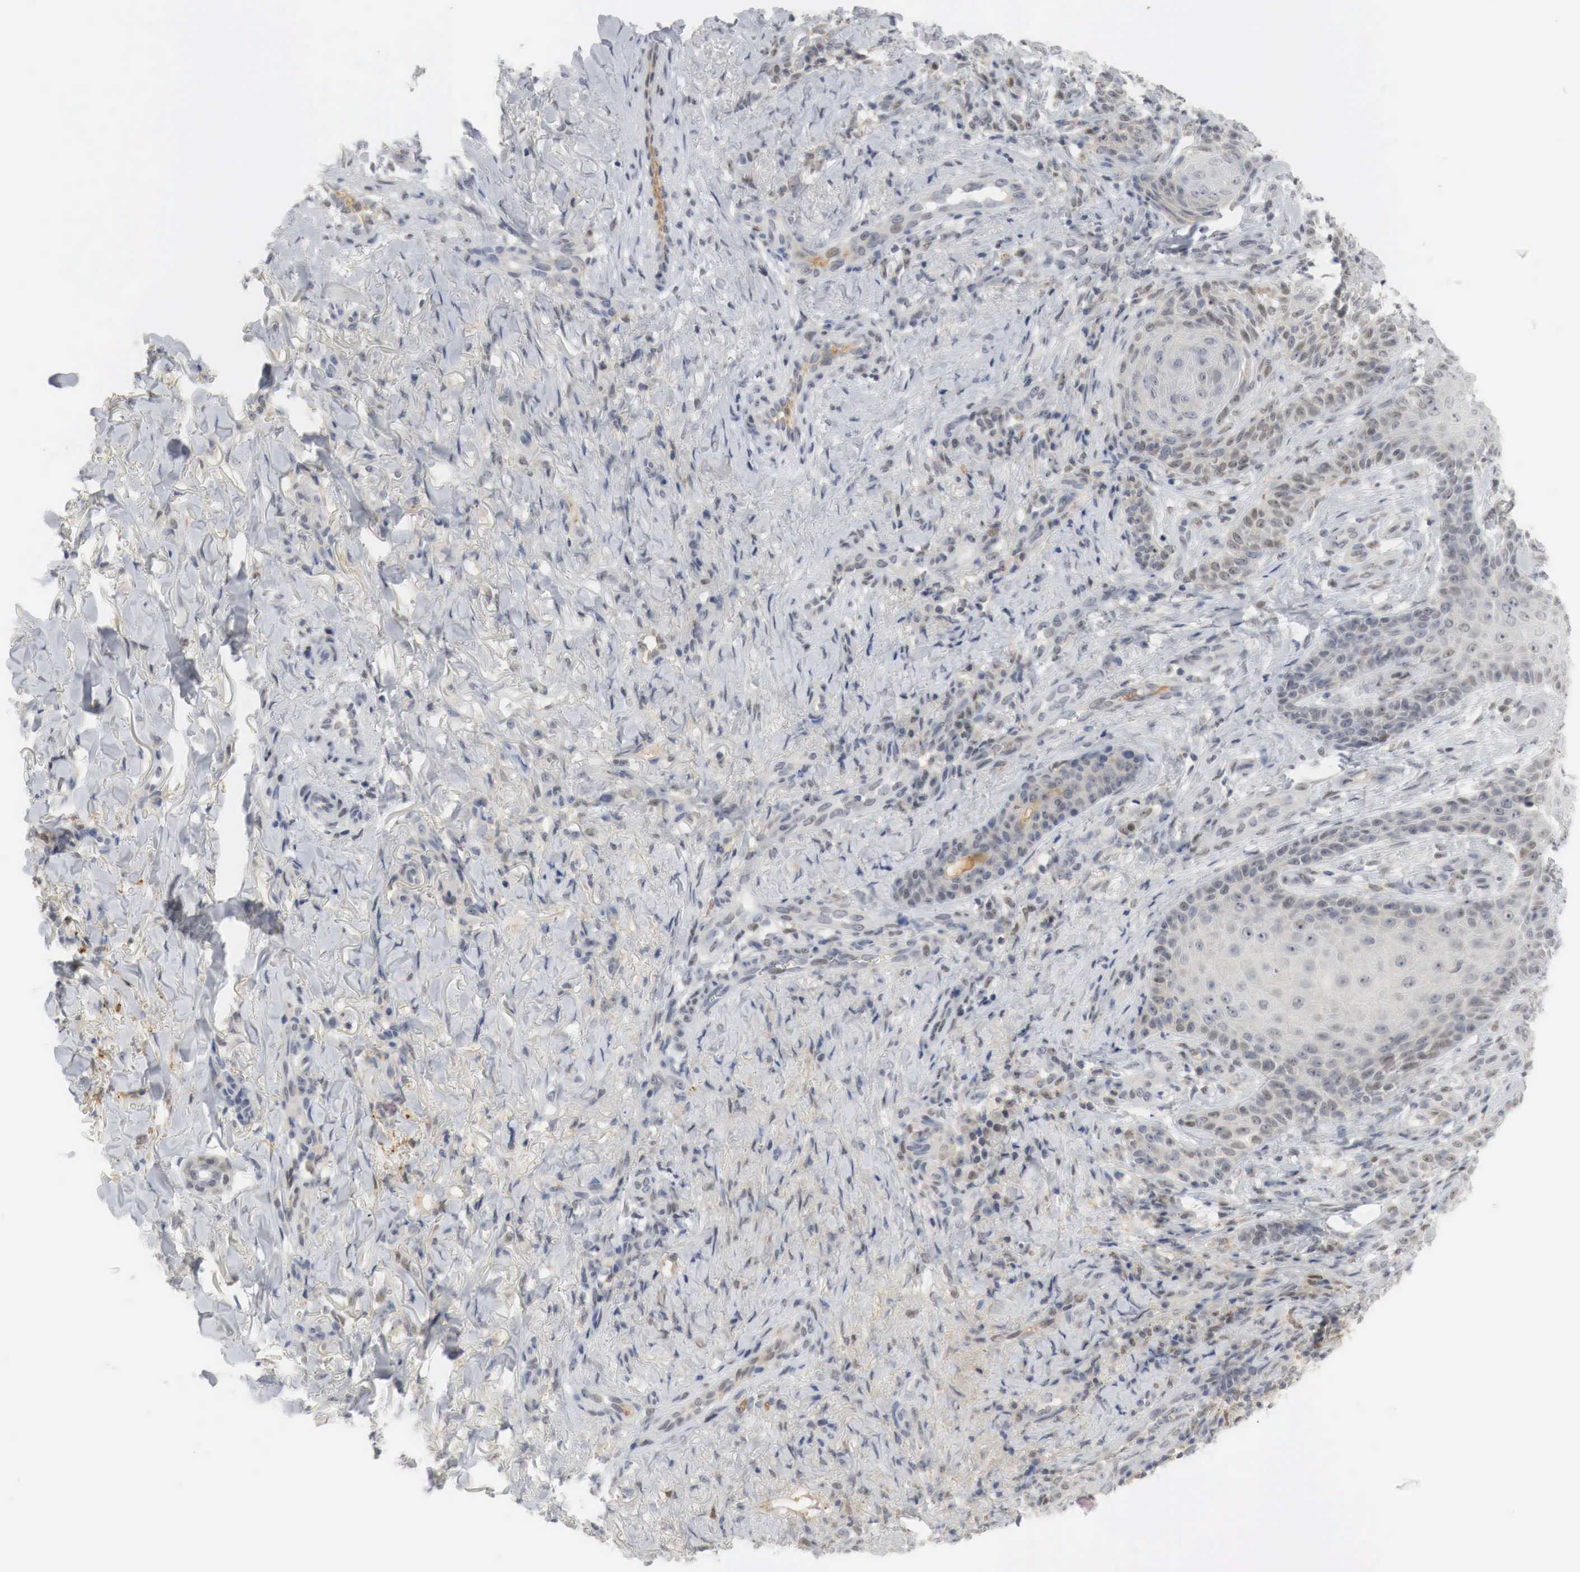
{"staining": {"intensity": "weak", "quantity": "<25%", "location": "cytoplasmic/membranous,nuclear"}, "tissue": "skin cancer", "cell_type": "Tumor cells", "image_type": "cancer", "snomed": [{"axis": "morphology", "description": "Normal tissue, NOS"}, {"axis": "morphology", "description": "Basal cell carcinoma"}, {"axis": "topography", "description": "Skin"}], "caption": "A high-resolution histopathology image shows immunohistochemistry (IHC) staining of skin cancer, which shows no significant positivity in tumor cells.", "gene": "MYC", "patient": {"sex": "male", "age": 81}}